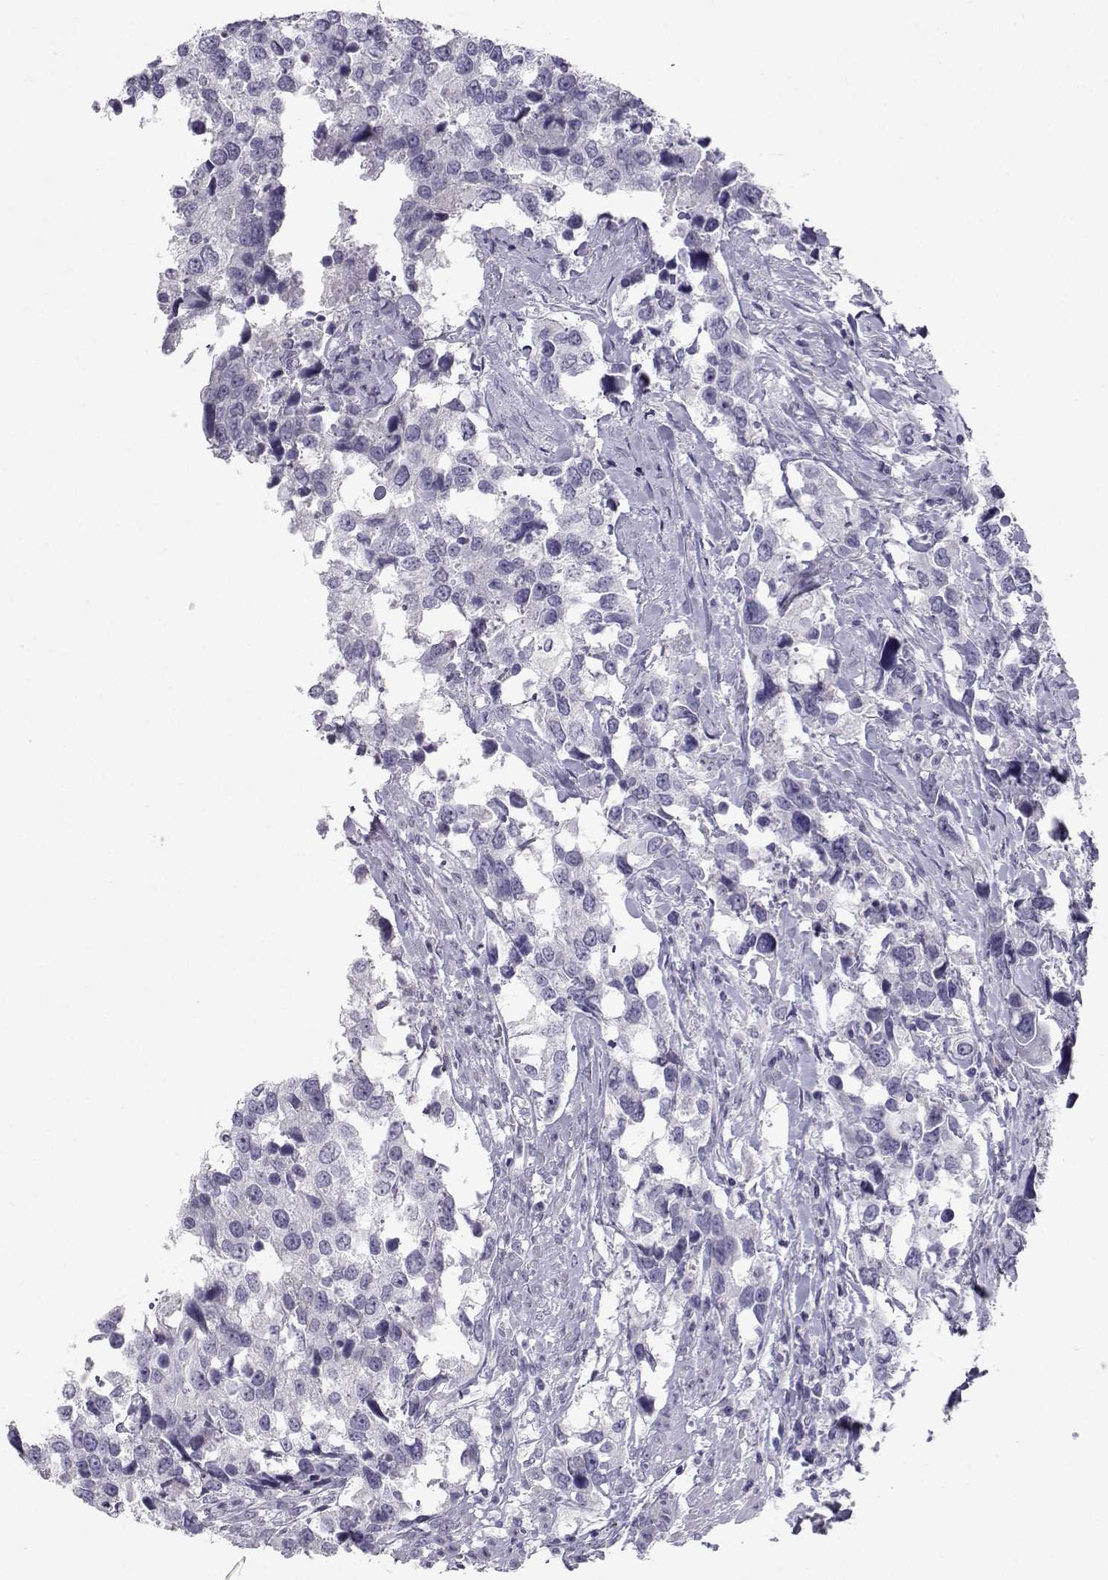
{"staining": {"intensity": "negative", "quantity": "none", "location": "none"}, "tissue": "urothelial cancer", "cell_type": "Tumor cells", "image_type": "cancer", "snomed": [{"axis": "morphology", "description": "Urothelial carcinoma, NOS"}, {"axis": "morphology", "description": "Urothelial carcinoma, High grade"}, {"axis": "topography", "description": "Urinary bladder"}], "caption": "High magnification brightfield microscopy of urothelial carcinoma (high-grade) stained with DAB (3,3'-diaminobenzidine) (brown) and counterstained with hematoxylin (blue): tumor cells show no significant positivity.", "gene": "PCSK1N", "patient": {"sex": "male", "age": 63}}